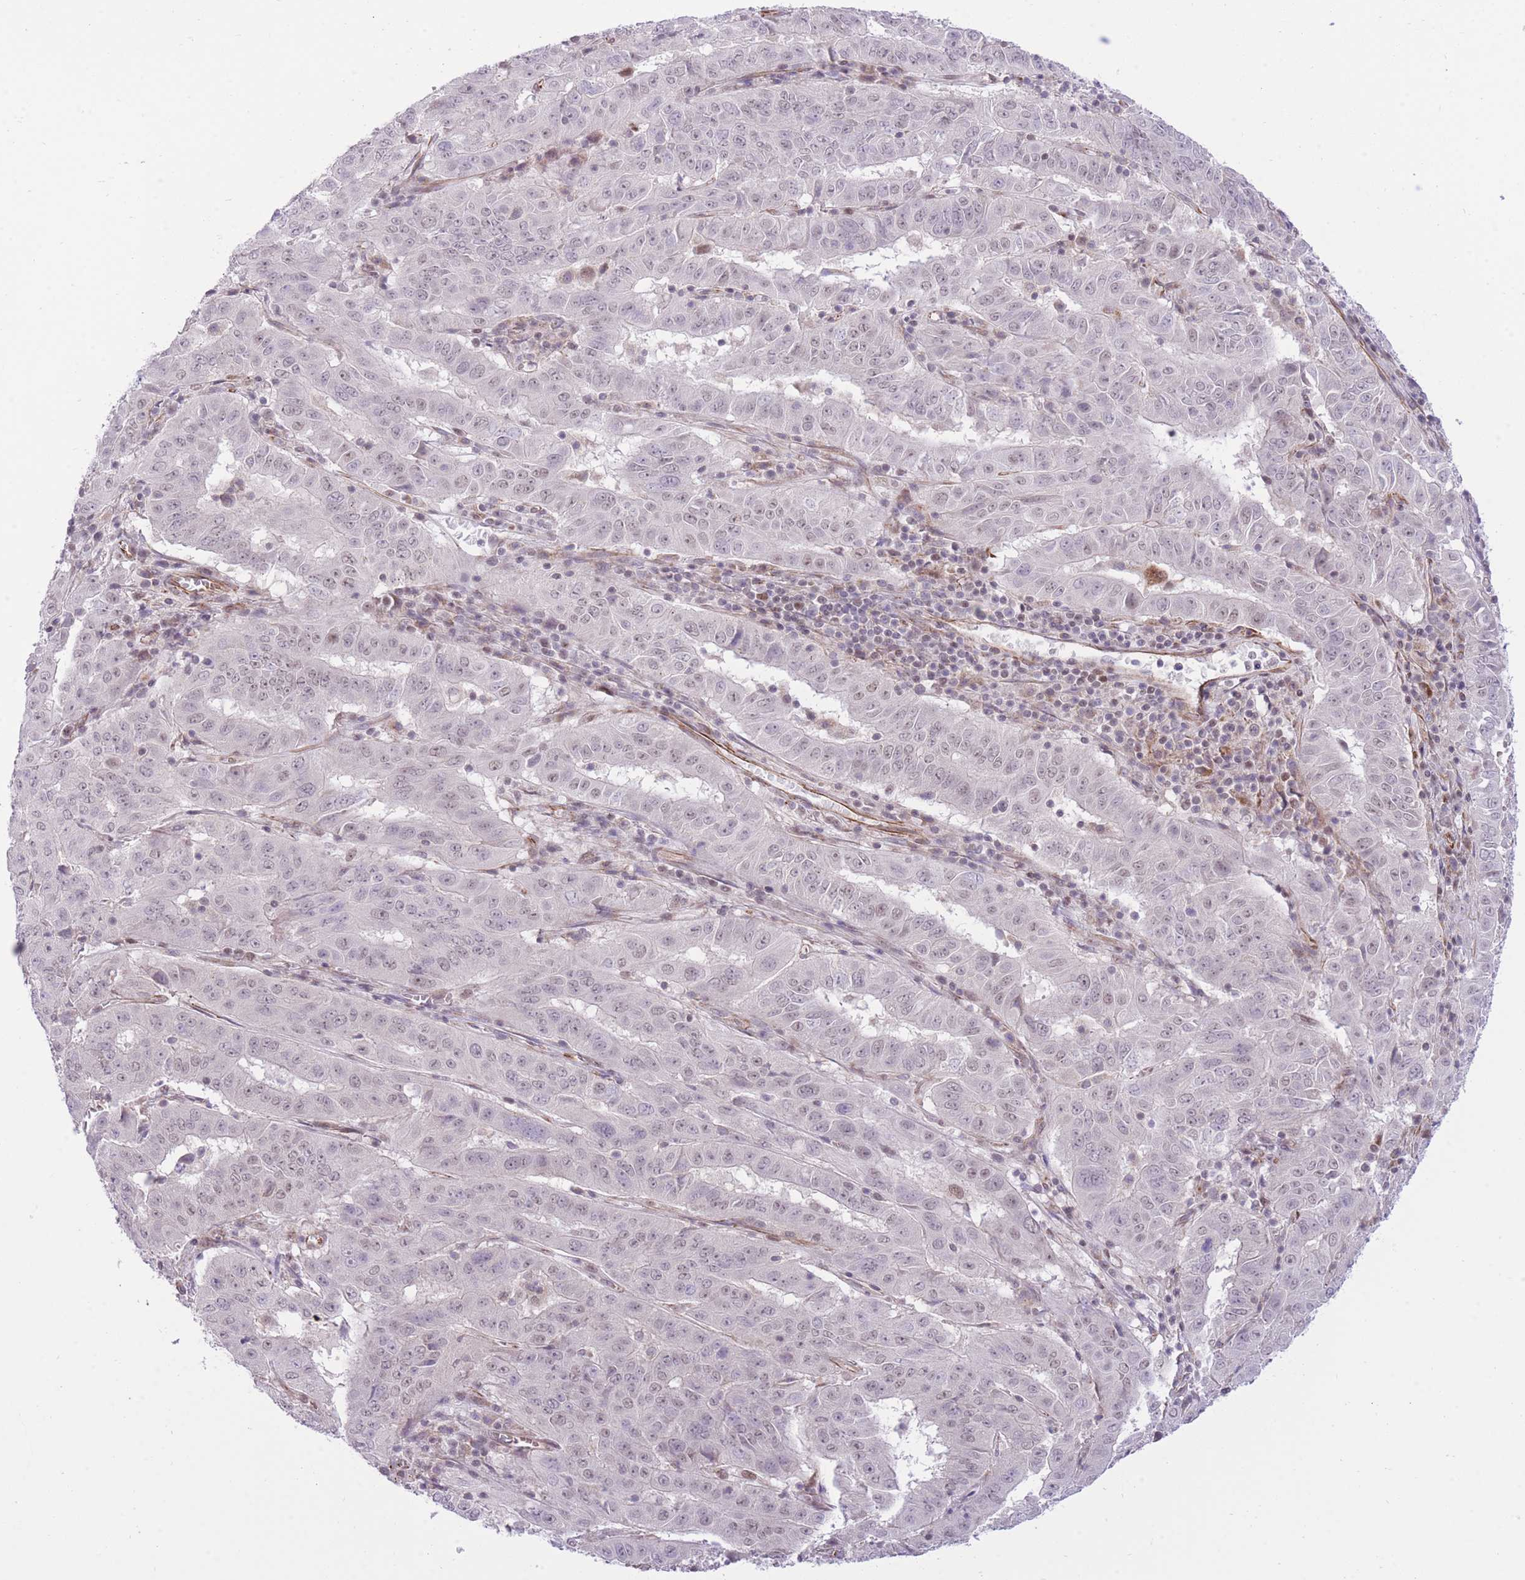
{"staining": {"intensity": "weak", "quantity": "25%-75%", "location": "nuclear"}, "tissue": "pancreatic cancer", "cell_type": "Tumor cells", "image_type": "cancer", "snomed": [{"axis": "morphology", "description": "Adenocarcinoma, NOS"}, {"axis": "topography", "description": "Pancreas"}], "caption": "A brown stain labels weak nuclear expression of a protein in human pancreatic adenocarcinoma tumor cells.", "gene": "ELL", "patient": {"sex": "male", "age": 63}}